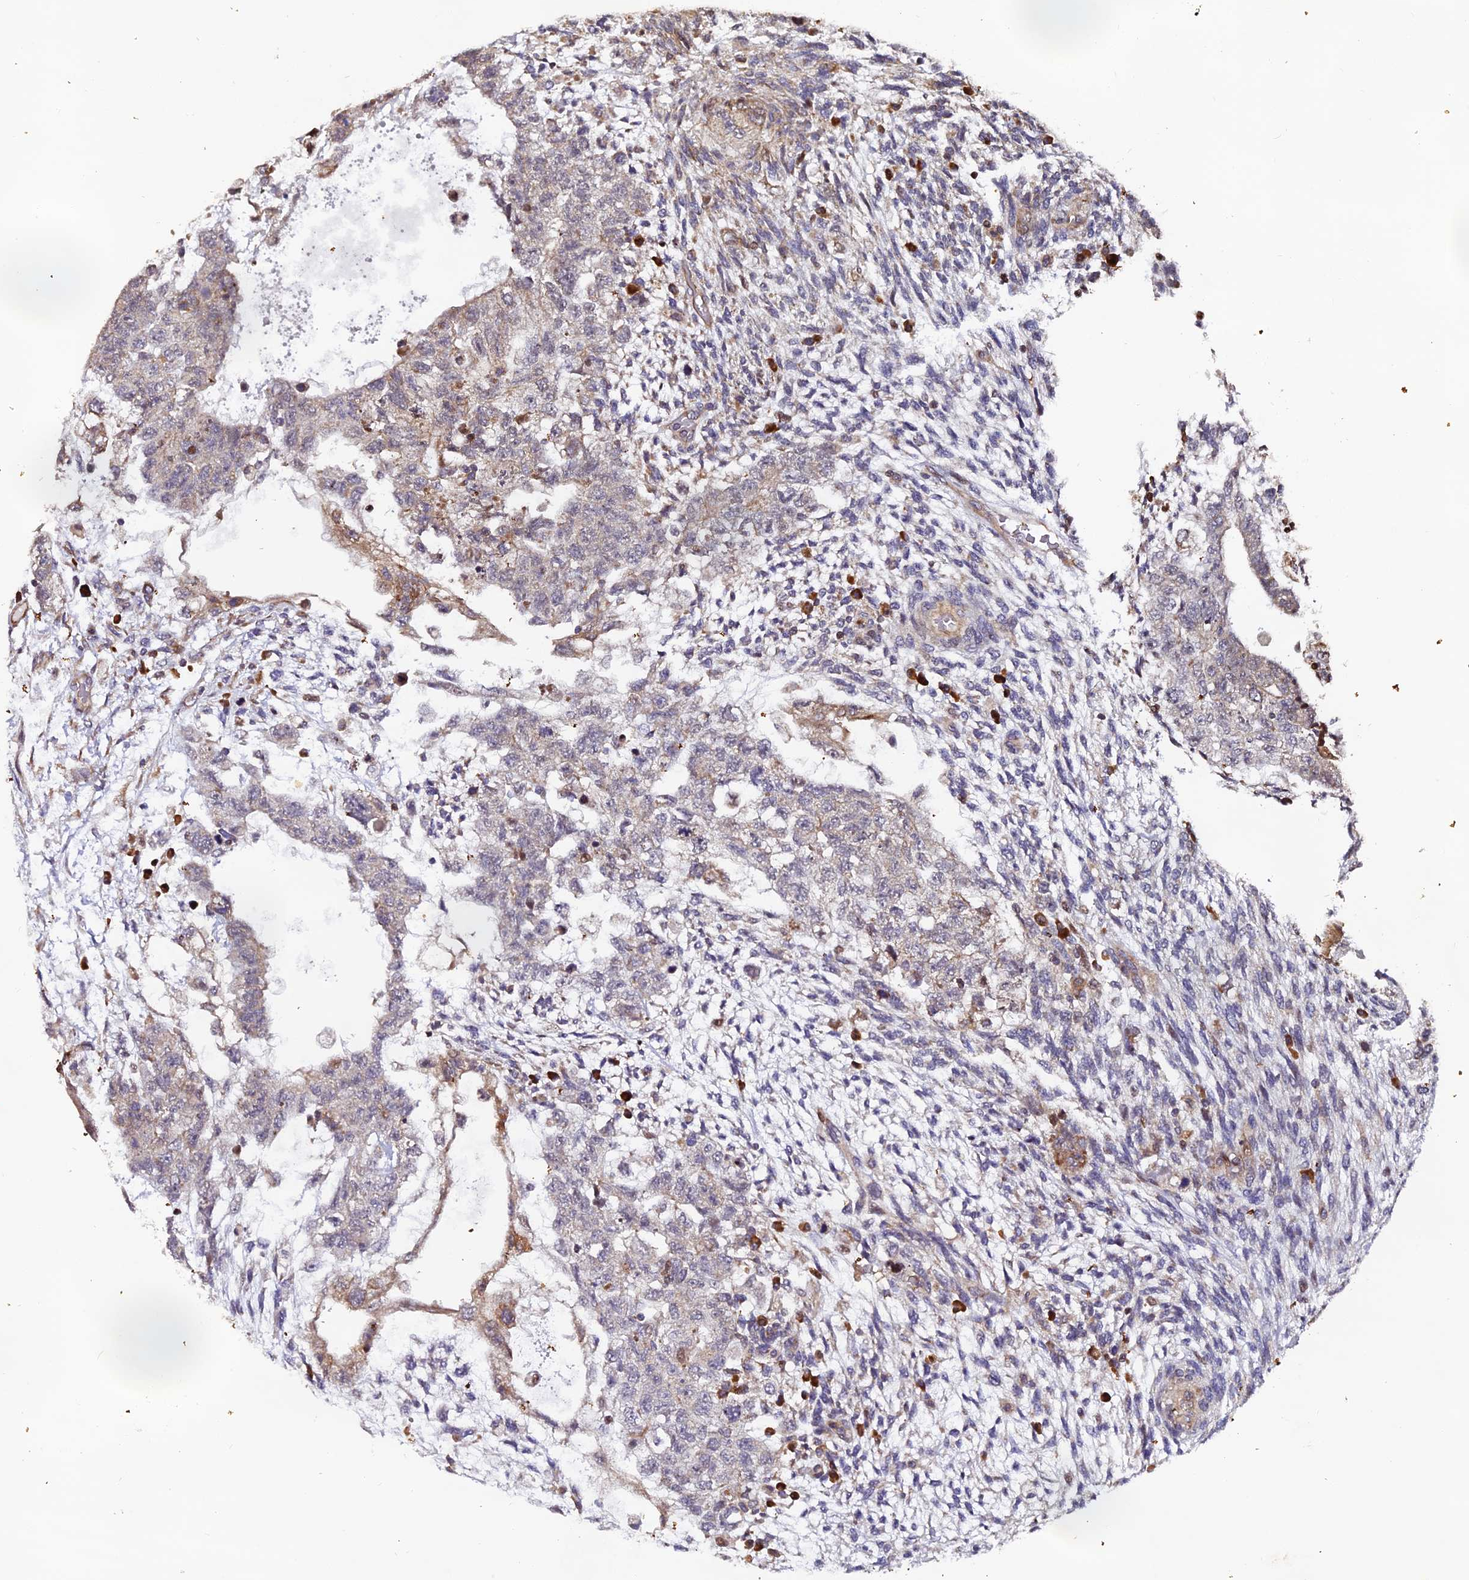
{"staining": {"intensity": "weak", "quantity": "<25%", "location": "cytoplasmic/membranous"}, "tissue": "testis cancer", "cell_type": "Tumor cells", "image_type": "cancer", "snomed": [{"axis": "morphology", "description": "Normal tissue, NOS"}, {"axis": "morphology", "description": "Carcinoma, Embryonal, NOS"}, {"axis": "topography", "description": "Testis"}], "caption": "The micrograph shows no staining of tumor cells in embryonal carcinoma (testis).", "gene": "RAB28", "patient": {"sex": "male", "age": 36}}